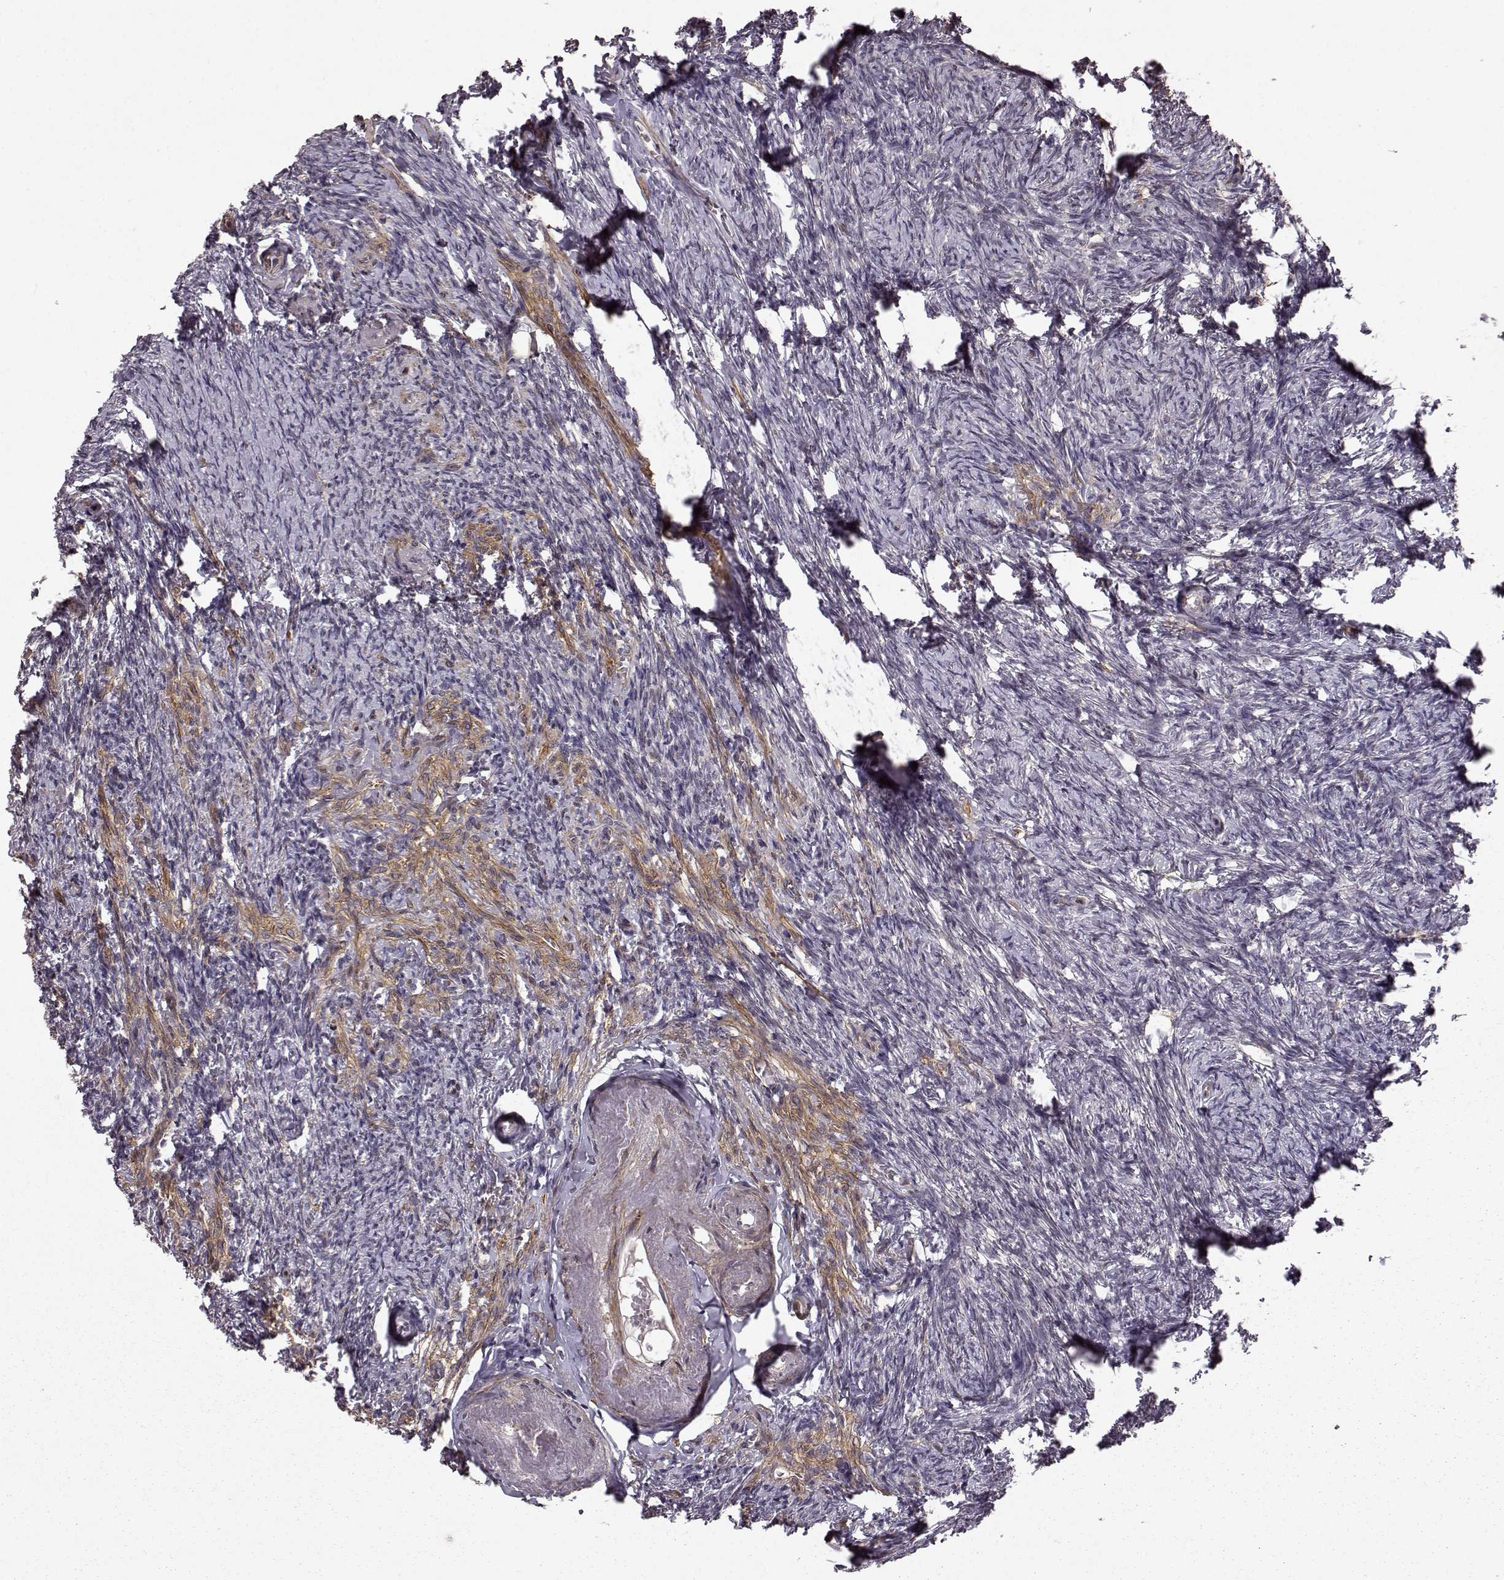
{"staining": {"intensity": "negative", "quantity": "none", "location": "none"}, "tissue": "ovary", "cell_type": "Follicle cells", "image_type": "normal", "snomed": [{"axis": "morphology", "description": "Normal tissue, NOS"}, {"axis": "topography", "description": "Ovary"}], "caption": "The histopathology image exhibits no significant expression in follicle cells of ovary.", "gene": "BACH2", "patient": {"sex": "female", "age": 72}}